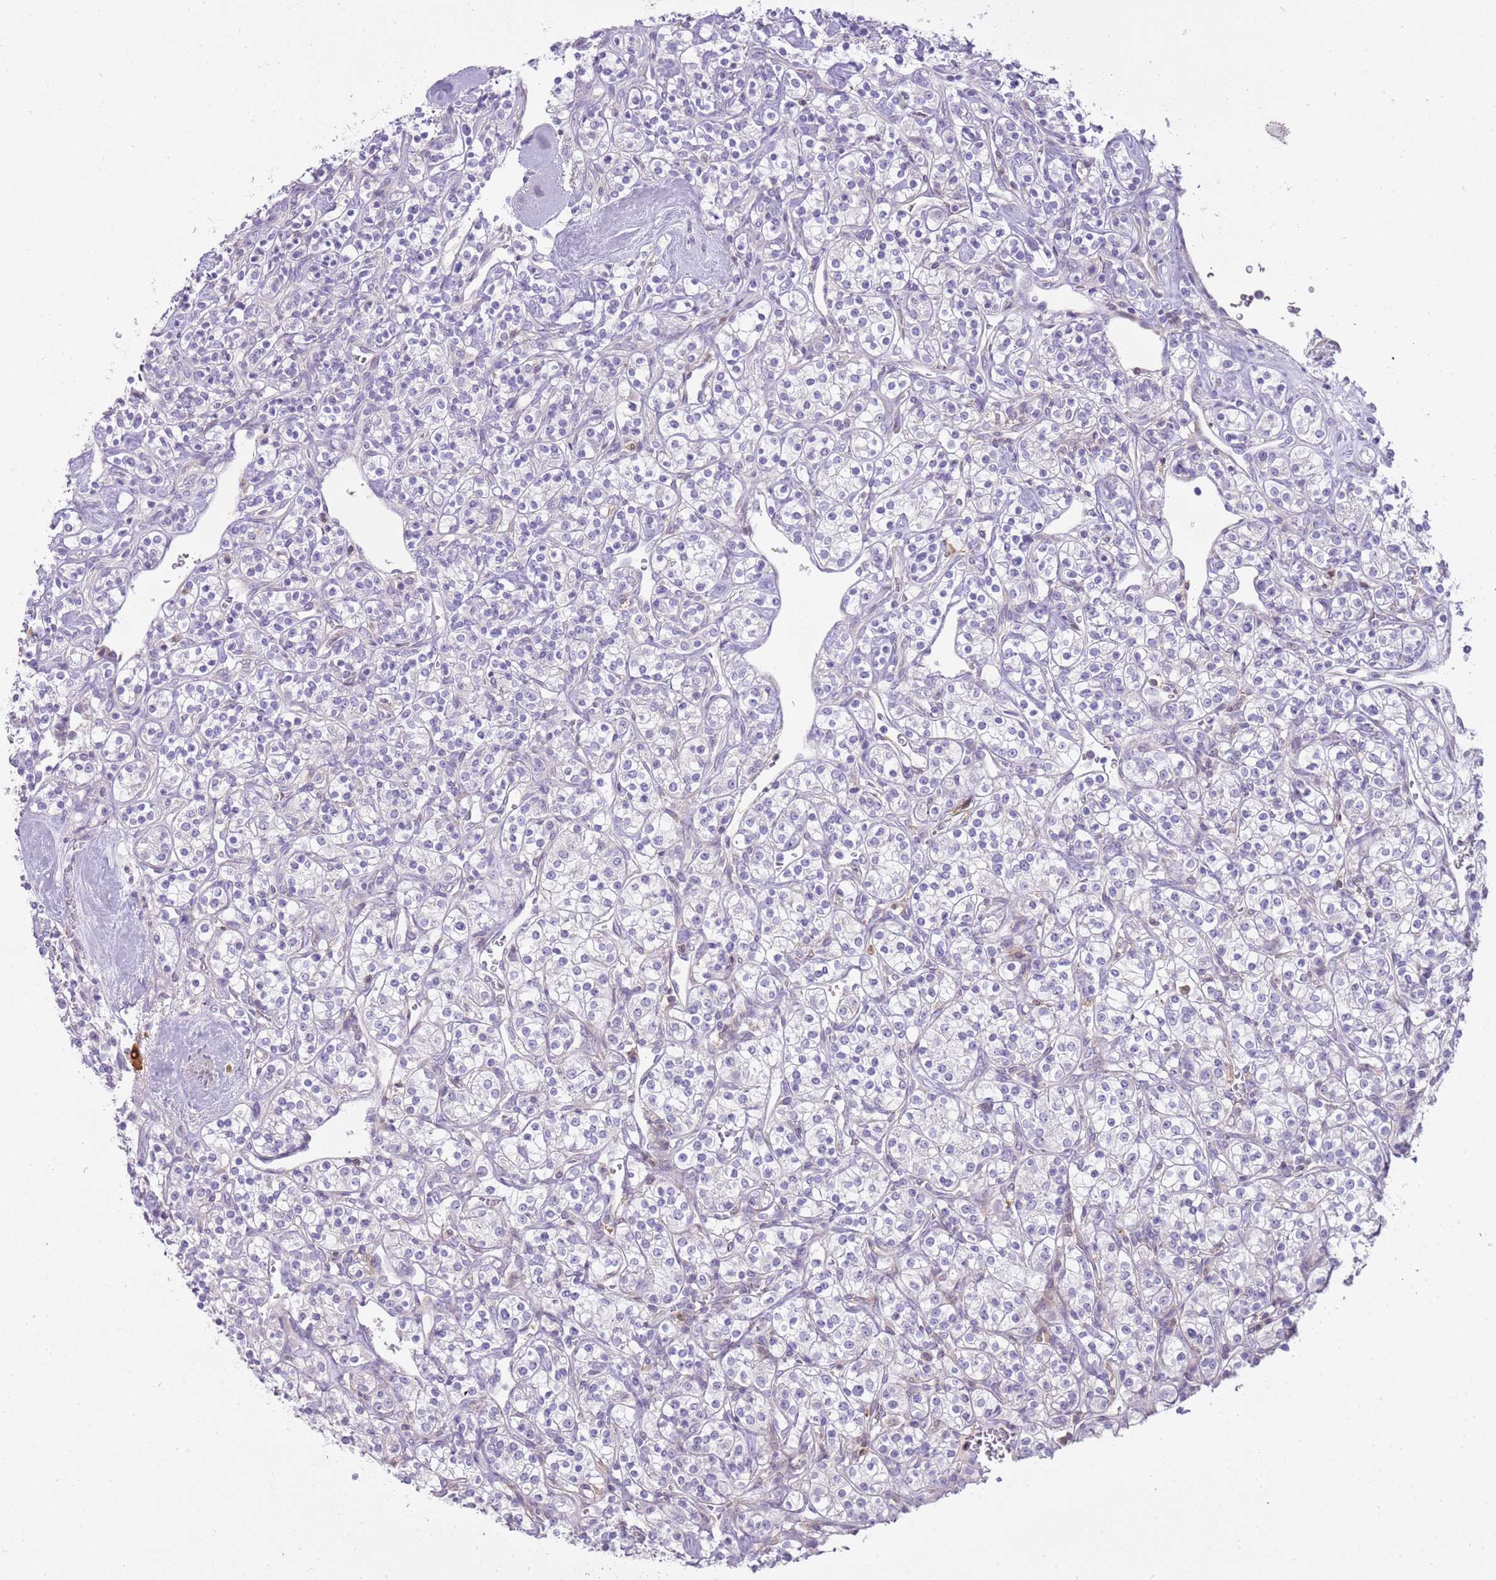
{"staining": {"intensity": "negative", "quantity": "none", "location": "none"}, "tissue": "renal cancer", "cell_type": "Tumor cells", "image_type": "cancer", "snomed": [{"axis": "morphology", "description": "Adenocarcinoma, NOS"}, {"axis": "topography", "description": "Kidney"}], "caption": "The histopathology image exhibits no staining of tumor cells in renal cancer.", "gene": "DIPK1C", "patient": {"sex": "male", "age": 77}}